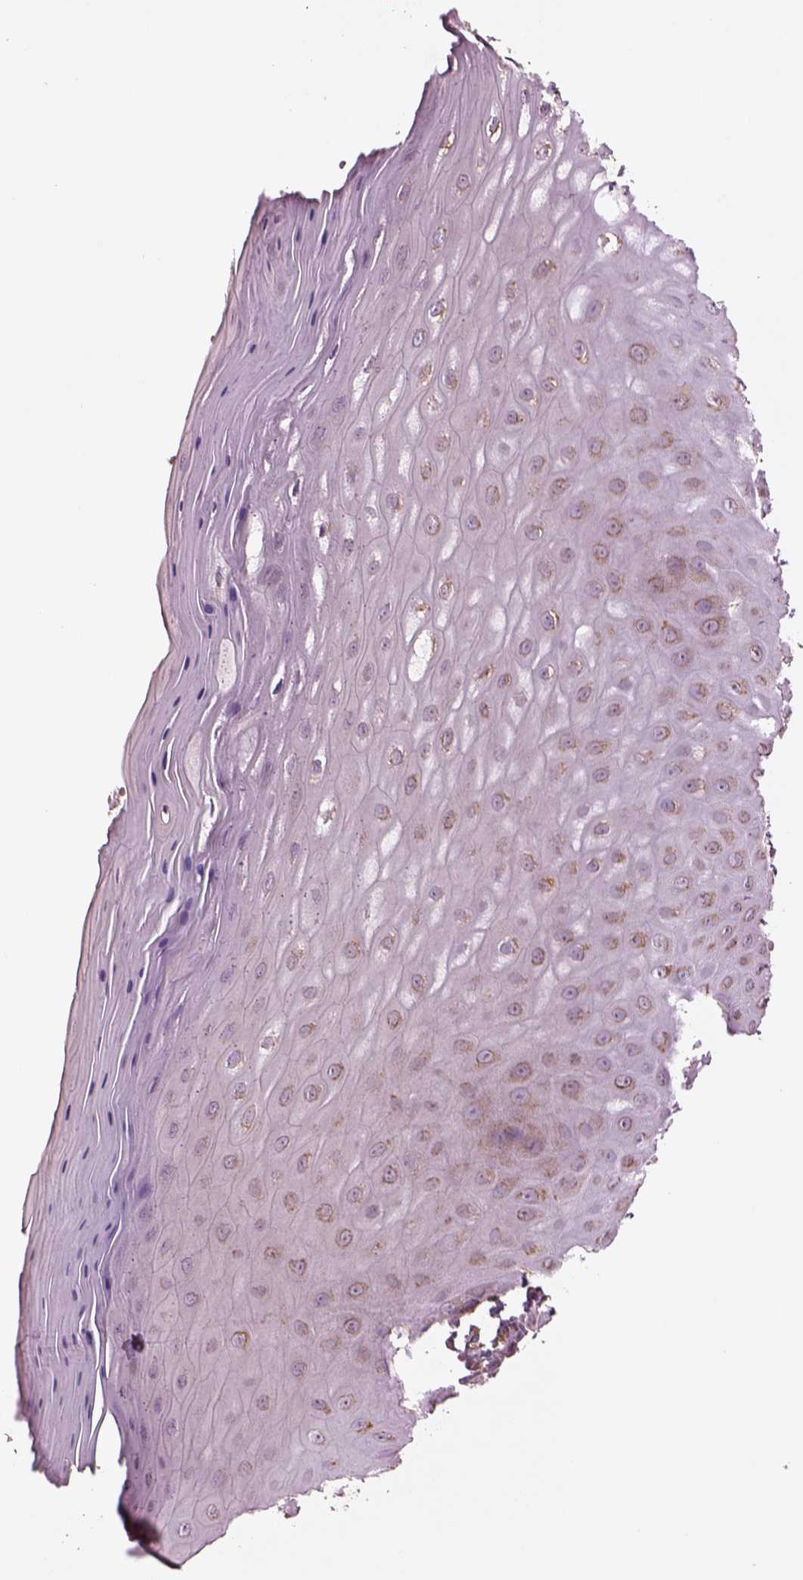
{"staining": {"intensity": "weak", "quantity": "<25%", "location": "cytoplasmic/membranous"}, "tissue": "vagina", "cell_type": "Squamous epithelial cells", "image_type": "normal", "snomed": [{"axis": "morphology", "description": "Normal tissue, NOS"}, {"axis": "topography", "description": "Vagina"}], "caption": "IHC micrograph of unremarkable vagina: human vagina stained with DAB displays no significant protein positivity in squamous epithelial cells. (Stains: DAB immunohistochemistry (IHC) with hematoxylin counter stain, Microscopy: brightfield microscopy at high magnification).", "gene": "SLC25A31", "patient": {"sex": "female", "age": 83}}